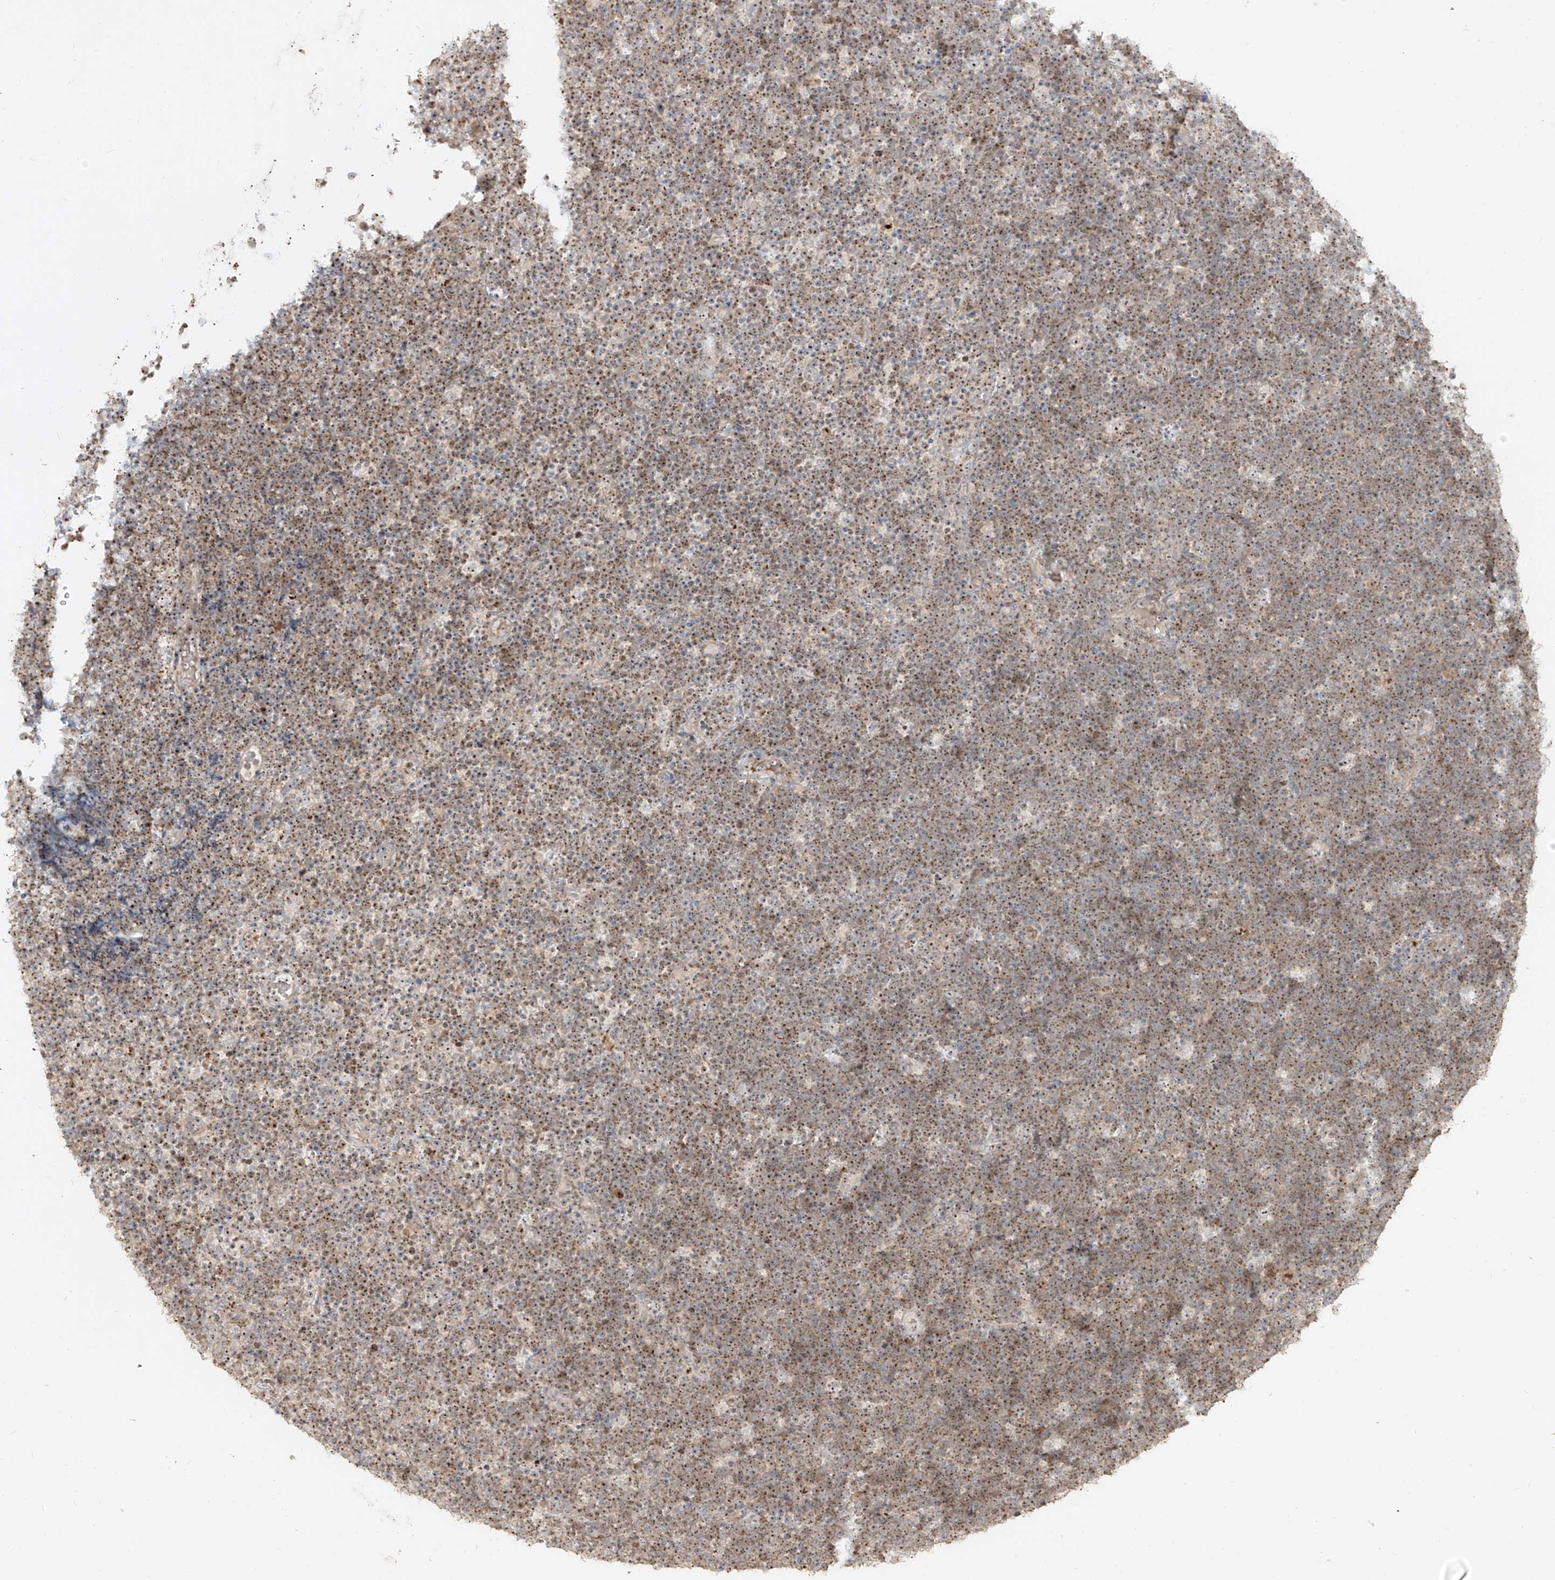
{"staining": {"intensity": "moderate", "quantity": ">75%", "location": "nuclear"}, "tissue": "lymphoma", "cell_type": "Tumor cells", "image_type": "cancer", "snomed": [{"axis": "morphology", "description": "Malignant lymphoma, non-Hodgkin's type, High grade"}, {"axis": "topography", "description": "Lymph node"}], "caption": "Immunohistochemistry (IHC) (DAB (3,3'-diaminobenzidine)) staining of malignant lymphoma, non-Hodgkin's type (high-grade) exhibits moderate nuclear protein expression in approximately >75% of tumor cells. Nuclei are stained in blue.", "gene": "BYSL", "patient": {"sex": "male", "age": 13}}